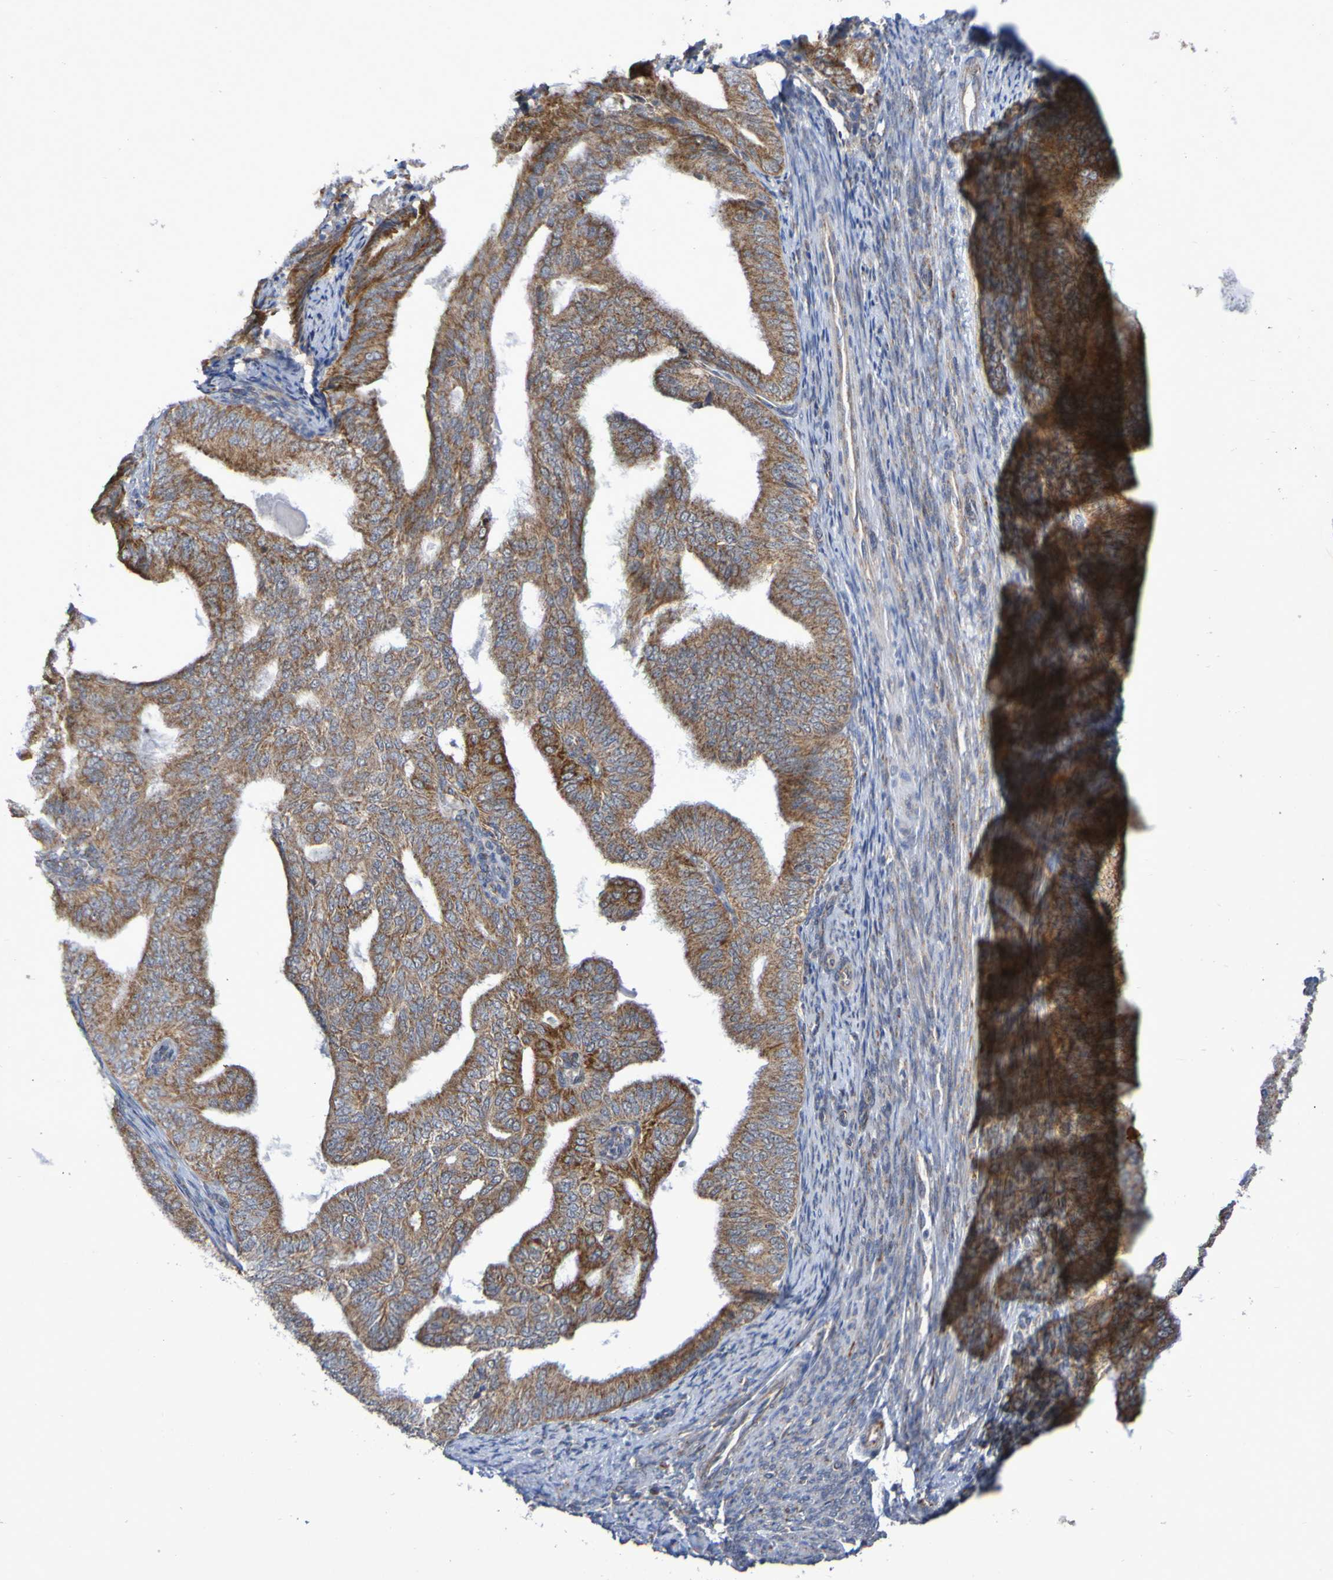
{"staining": {"intensity": "moderate", "quantity": ">75%", "location": "cytoplasmic/membranous"}, "tissue": "endometrial cancer", "cell_type": "Tumor cells", "image_type": "cancer", "snomed": [{"axis": "morphology", "description": "Adenocarcinoma, NOS"}, {"axis": "topography", "description": "Endometrium"}], "caption": "The histopathology image shows immunohistochemical staining of endometrial cancer (adenocarcinoma). There is moderate cytoplasmic/membranous positivity is appreciated in approximately >75% of tumor cells.", "gene": "DVL1", "patient": {"sex": "female", "age": 58}}